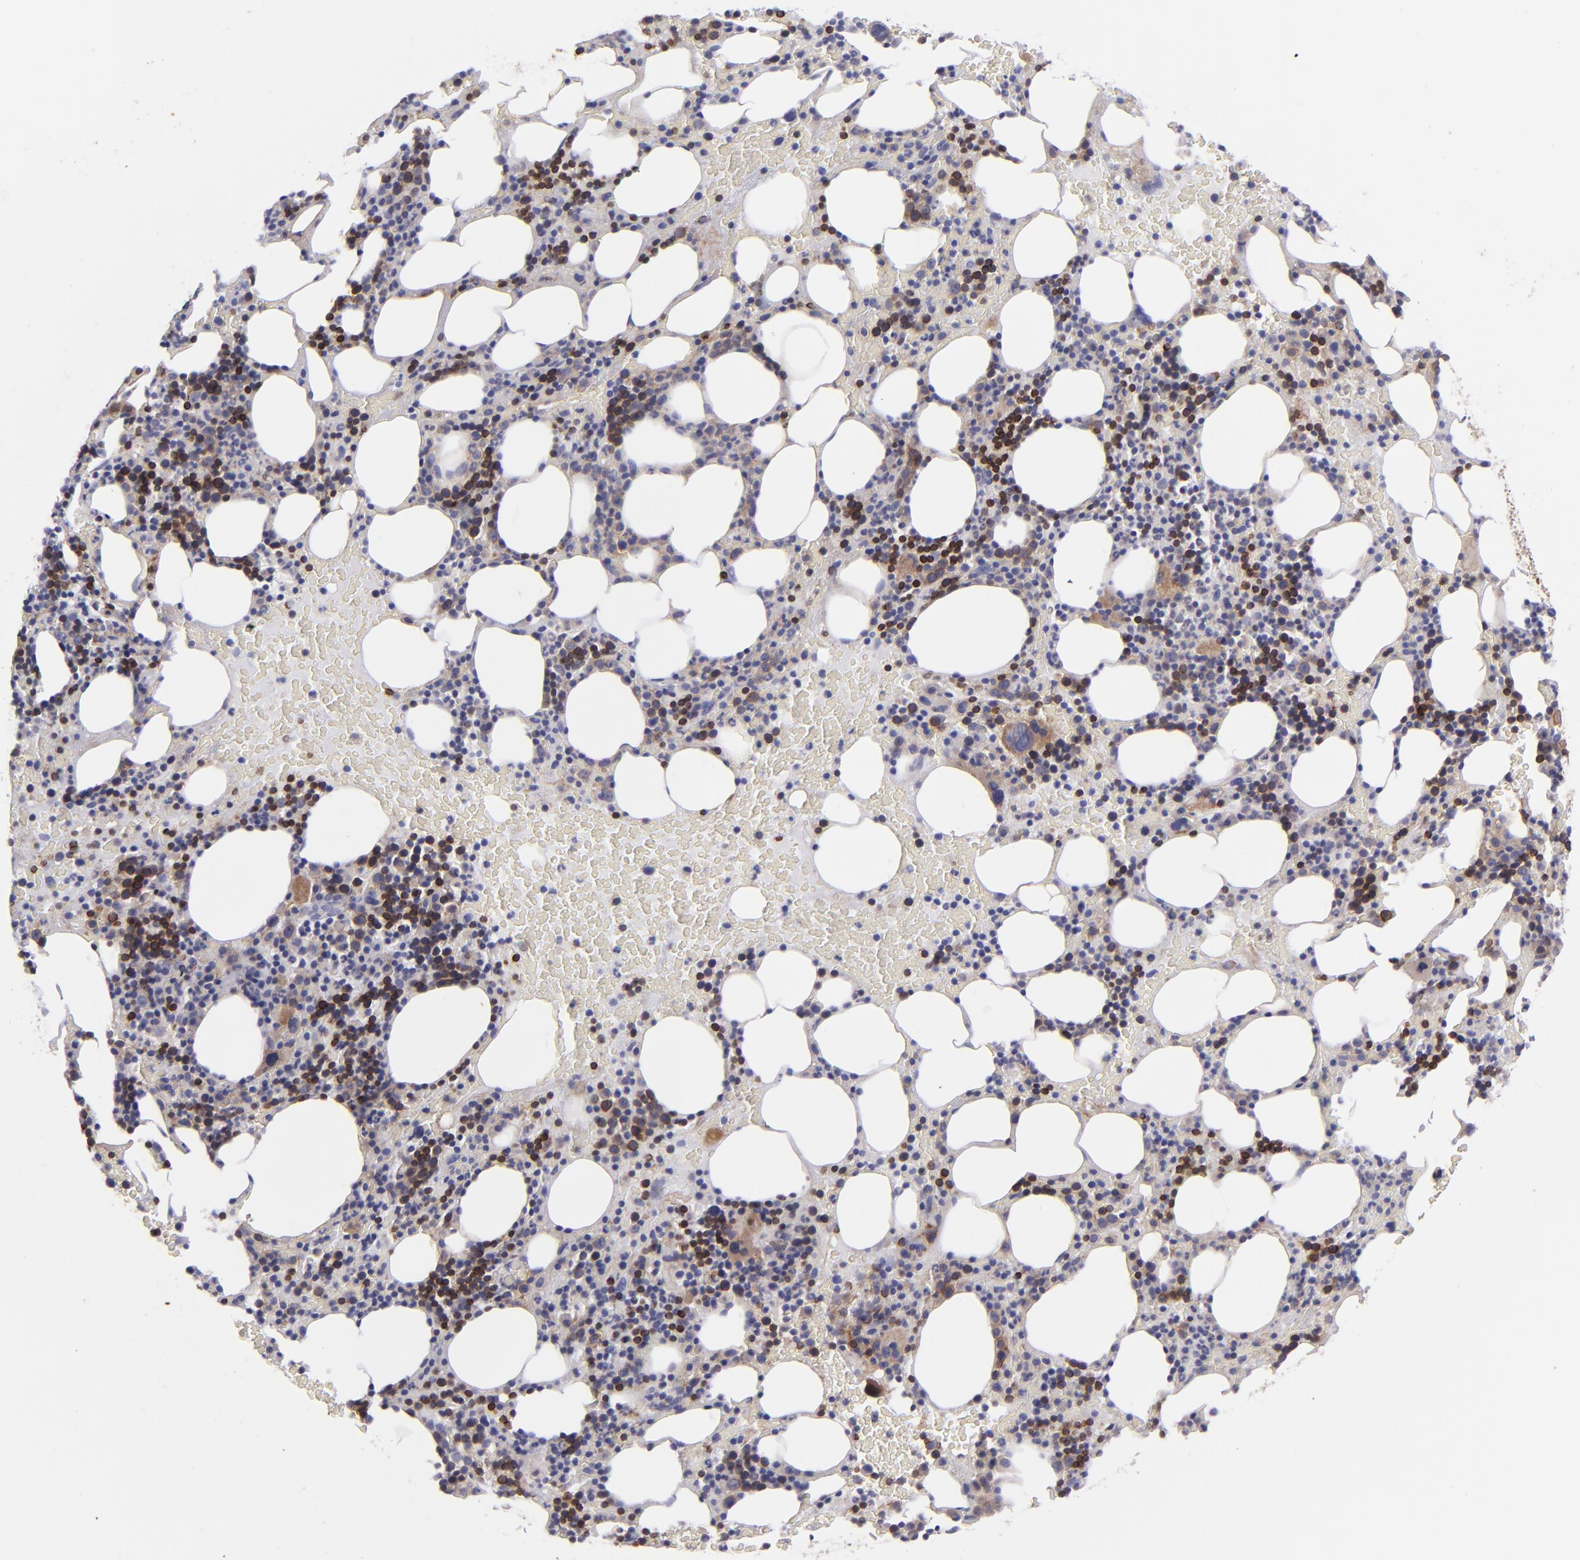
{"staining": {"intensity": "strong", "quantity": "25%-75%", "location": "cytoplasmic/membranous"}, "tissue": "bone marrow", "cell_type": "Hematopoietic cells", "image_type": "normal", "snomed": [{"axis": "morphology", "description": "Normal tissue, NOS"}, {"axis": "topography", "description": "Bone marrow"}], "caption": "Immunohistochemistry (IHC) image of unremarkable bone marrow: bone marrow stained using IHC exhibits high levels of strong protein expression localized specifically in the cytoplasmic/membranous of hematopoietic cells, appearing as a cytoplasmic/membranous brown color.", "gene": "BSG", "patient": {"sex": "male", "age": 86}}